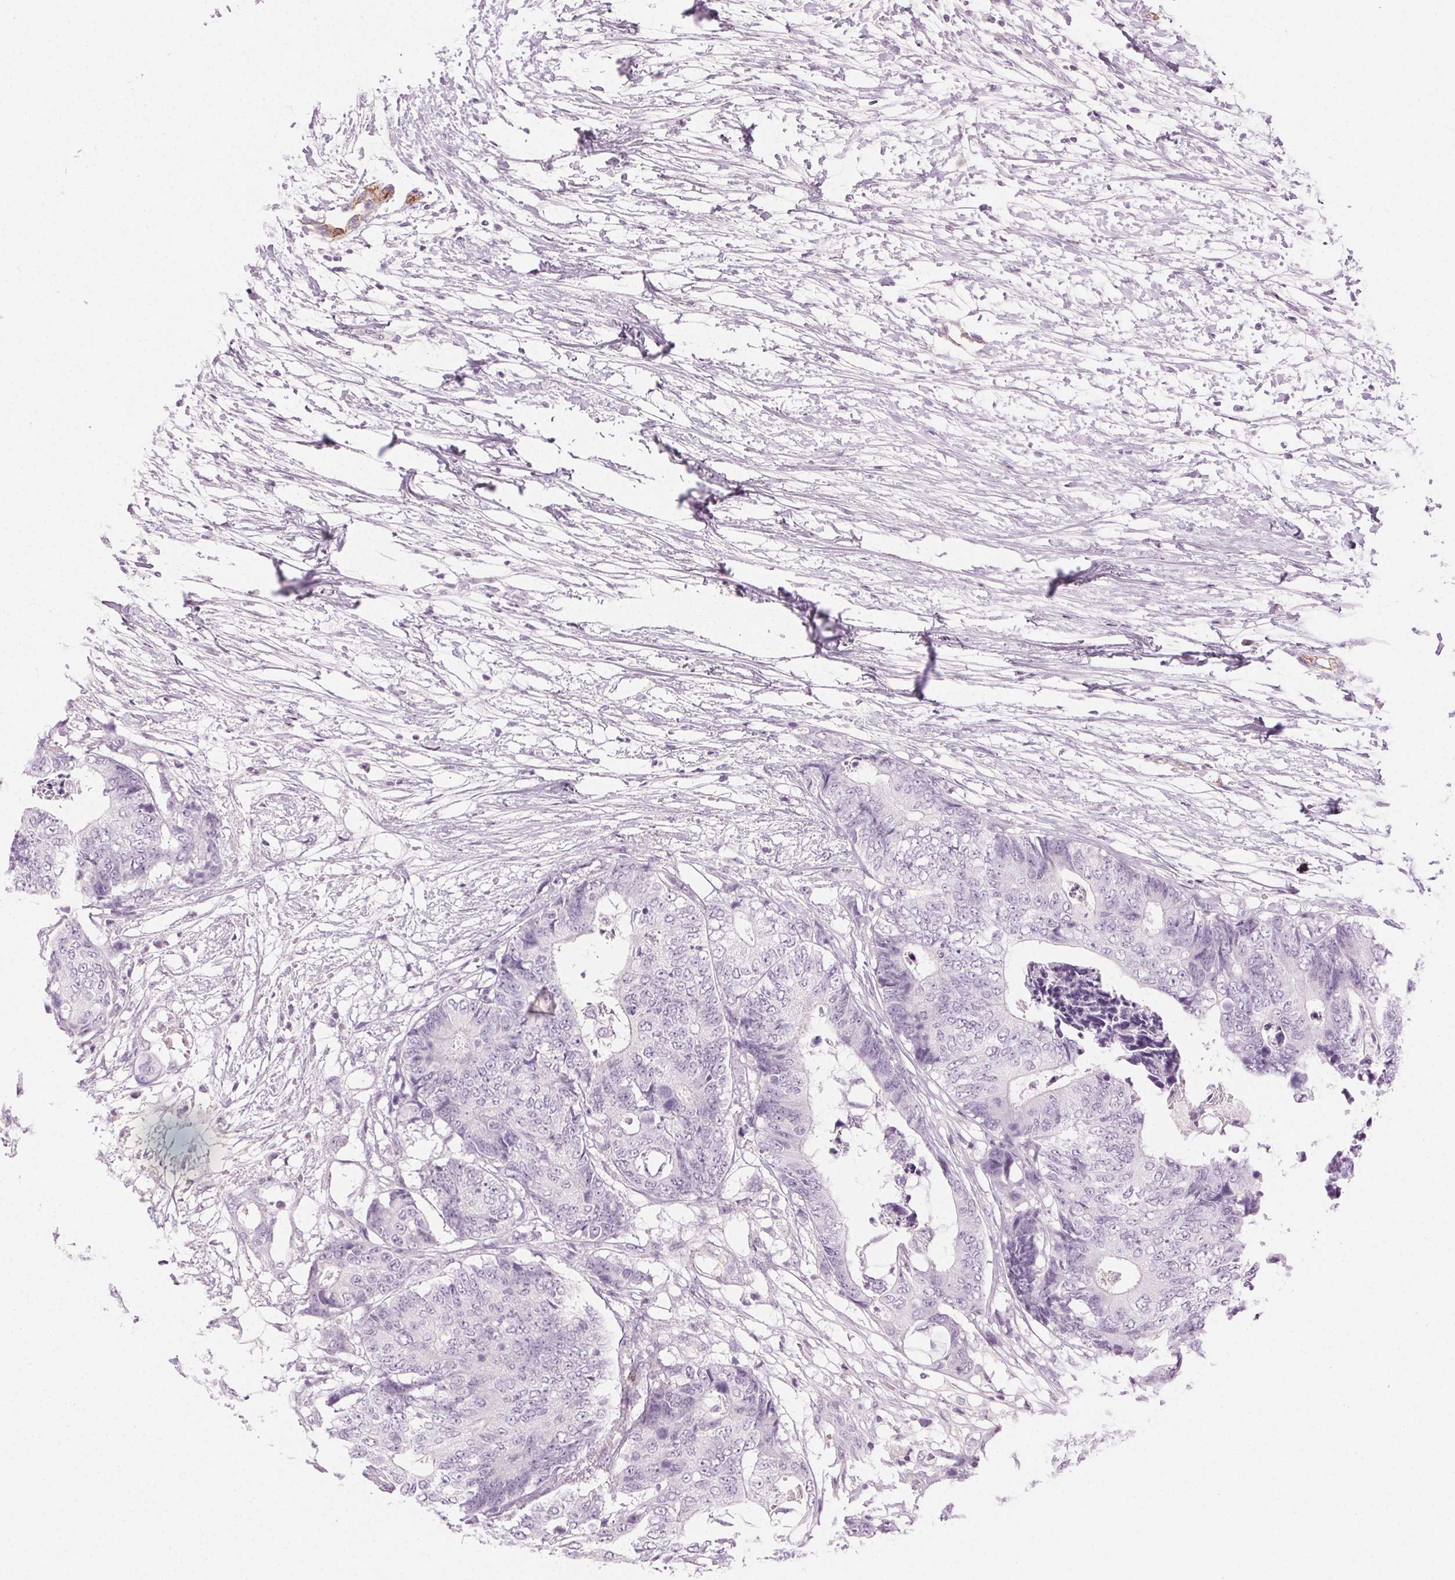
{"staining": {"intensity": "negative", "quantity": "none", "location": "none"}, "tissue": "colorectal cancer", "cell_type": "Tumor cells", "image_type": "cancer", "snomed": [{"axis": "morphology", "description": "Adenocarcinoma, NOS"}, {"axis": "topography", "description": "Colon"}], "caption": "Tumor cells are negative for protein expression in human colorectal cancer.", "gene": "AIF1L", "patient": {"sex": "female", "age": 48}}